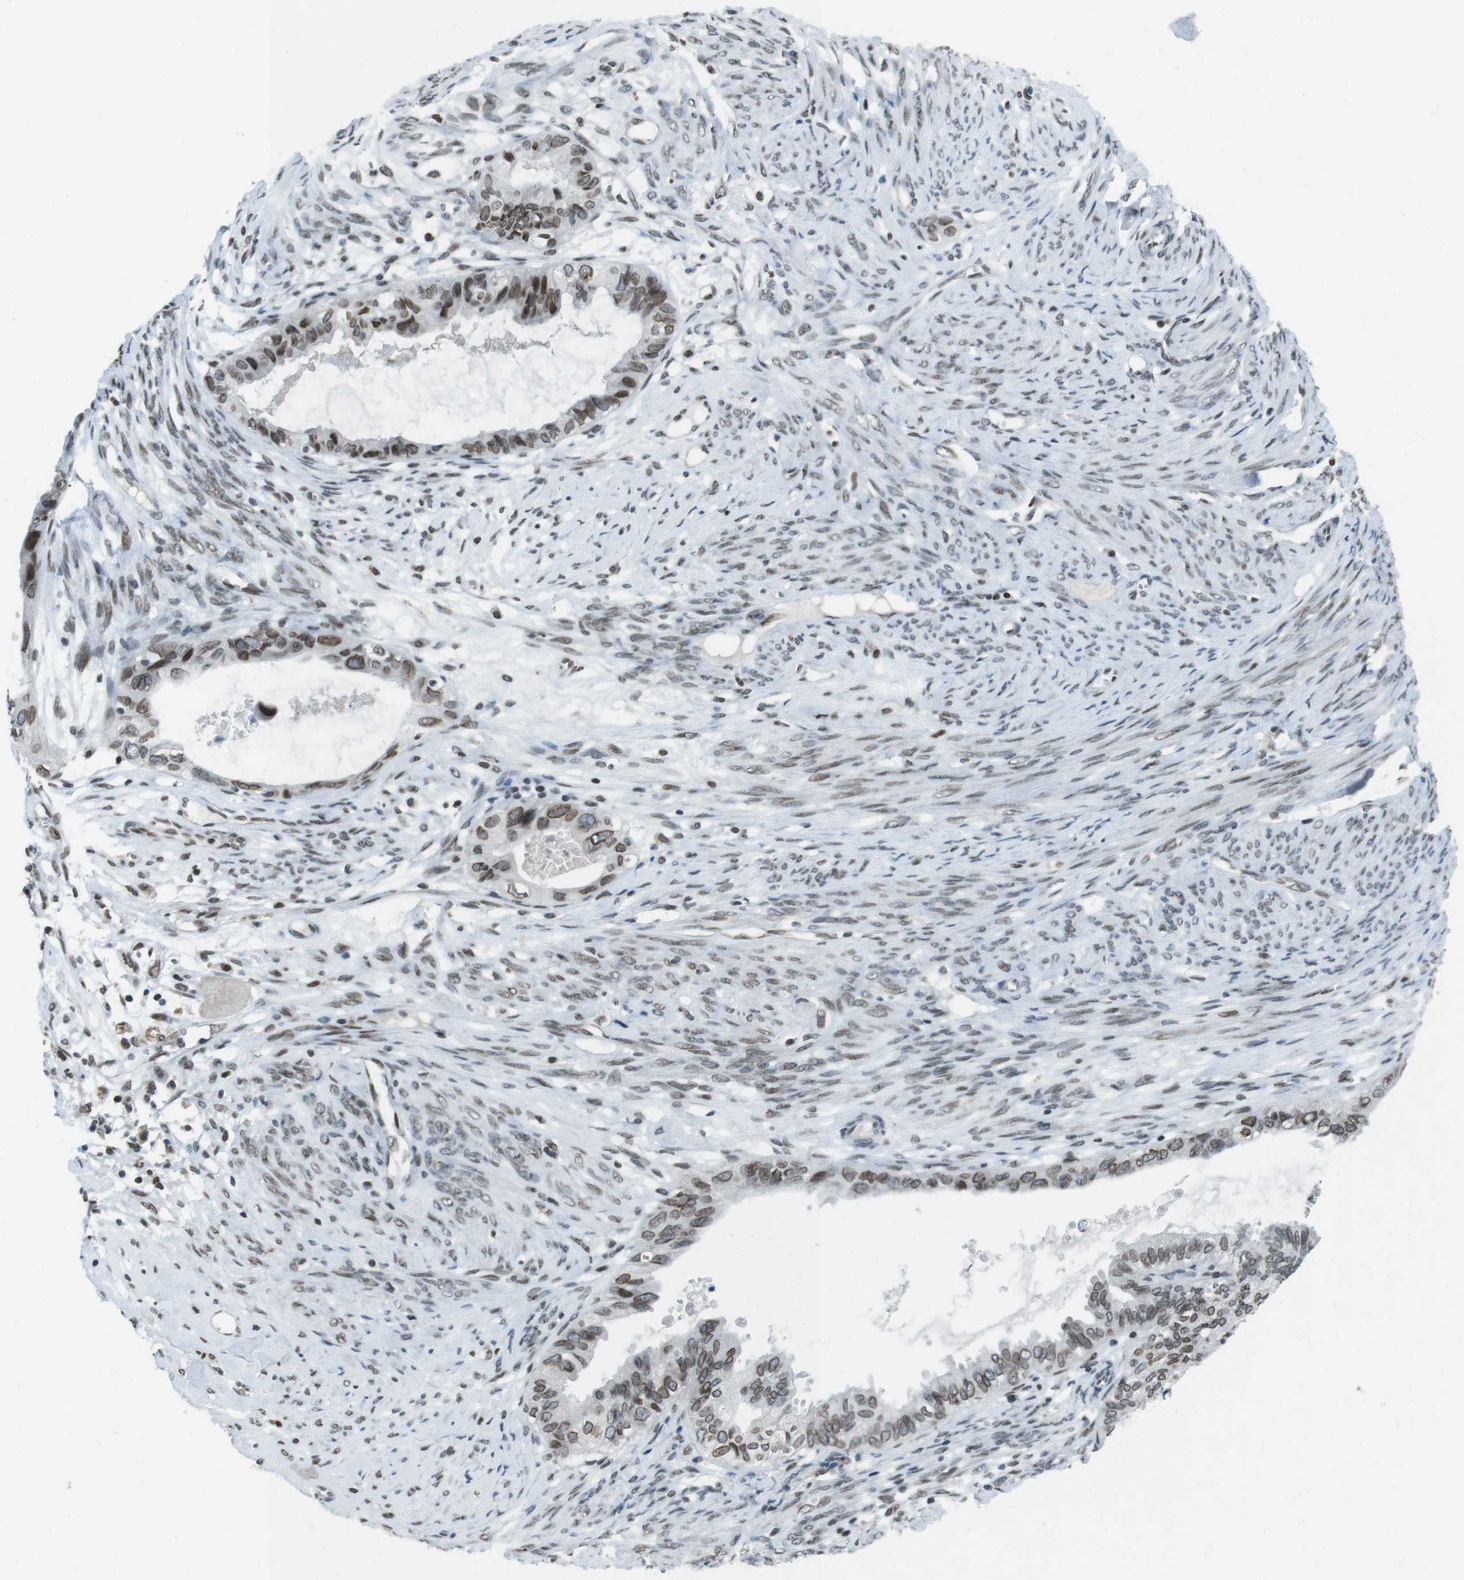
{"staining": {"intensity": "moderate", "quantity": "25%-75%", "location": "cytoplasmic/membranous,nuclear"}, "tissue": "cervical cancer", "cell_type": "Tumor cells", "image_type": "cancer", "snomed": [{"axis": "morphology", "description": "Normal tissue, NOS"}, {"axis": "morphology", "description": "Adenocarcinoma, NOS"}, {"axis": "topography", "description": "Cervix"}, {"axis": "topography", "description": "Endometrium"}], "caption": "IHC of human cervical cancer reveals medium levels of moderate cytoplasmic/membranous and nuclear positivity in about 25%-75% of tumor cells. (DAB IHC with brightfield microscopy, high magnification).", "gene": "MAD1L1", "patient": {"sex": "female", "age": 86}}